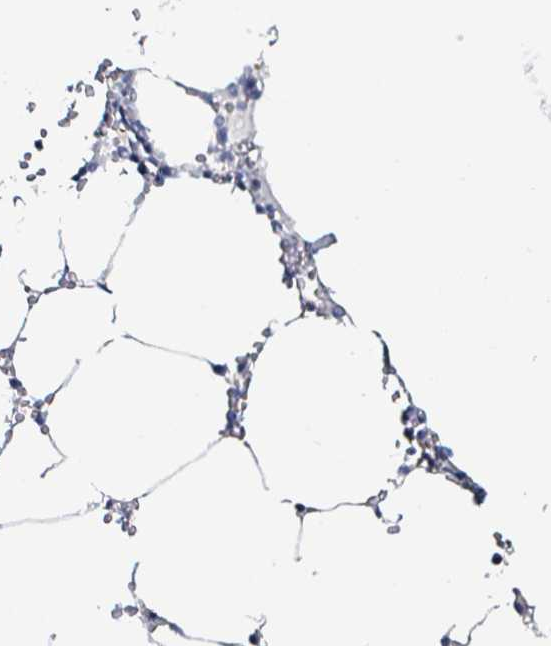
{"staining": {"intensity": "negative", "quantity": "none", "location": "none"}, "tissue": "bone marrow", "cell_type": "Hematopoietic cells", "image_type": "normal", "snomed": [{"axis": "morphology", "description": "Normal tissue, NOS"}, {"axis": "topography", "description": "Bone marrow"}], "caption": "A high-resolution histopathology image shows immunohistochemistry staining of benign bone marrow, which reveals no significant positivity in hematopoietic cells.", "gene": "ARL4D", "patient": {"sex": "male", "age": 54}}